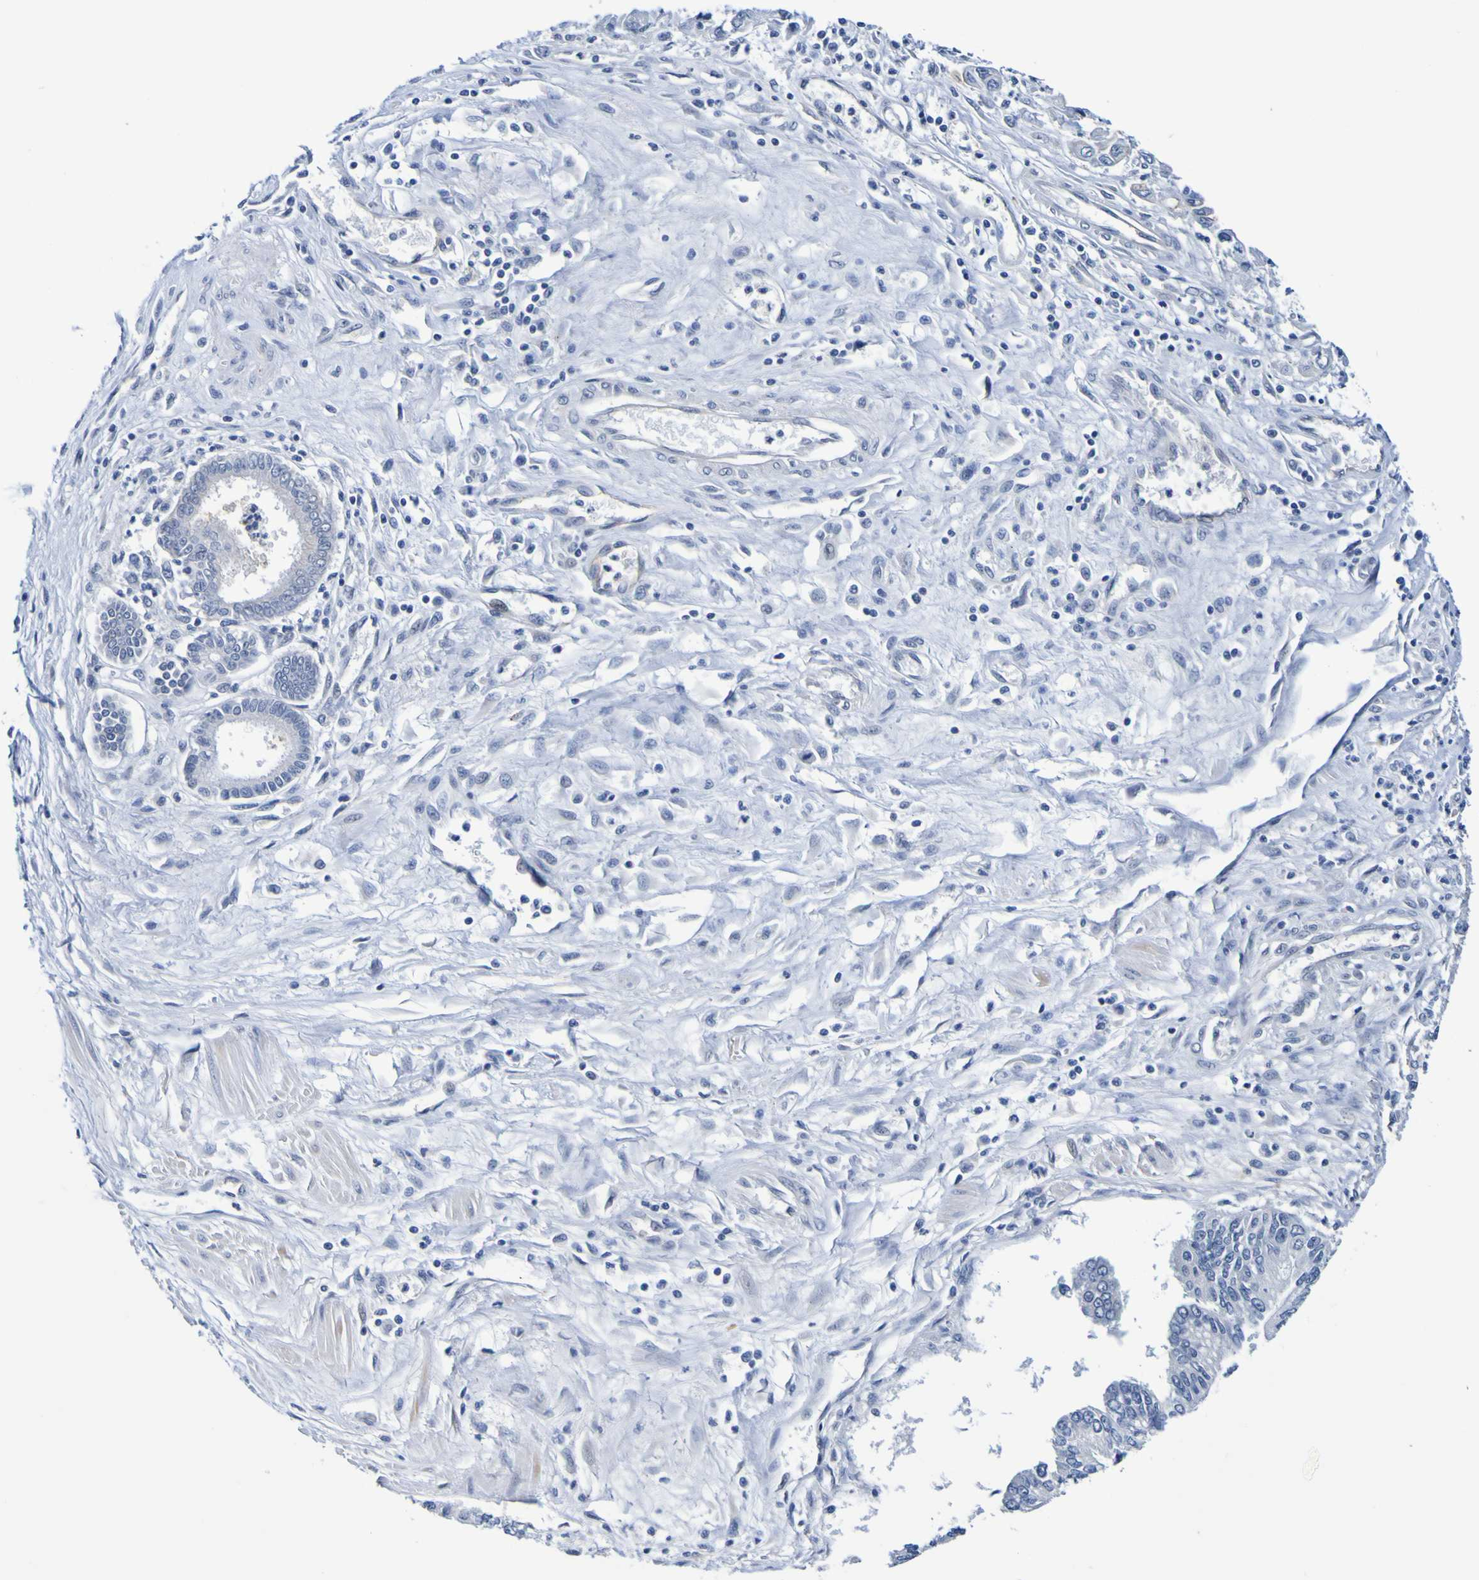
{"staining": {"intensity": "negative", "quantity": "none", "location": "none"}, "tissue": "pancreatic cancer", "cell_type": "Tumor cells", "image_type": "cancer", "snomed": [{"axis": "morphology", "description": "Adenocarcinoma, NOS"}, {"axis": "topography", "description": "Pancreas"}], "caption": "DAB (3,3'-diaminobenzidine) immunohistochemical staining of adenocarcinoma (pancreatic) exhibits no significant staining in tumor cells.", "gene": "VMA21", "patient": {"sex": "male", "age": 56}}